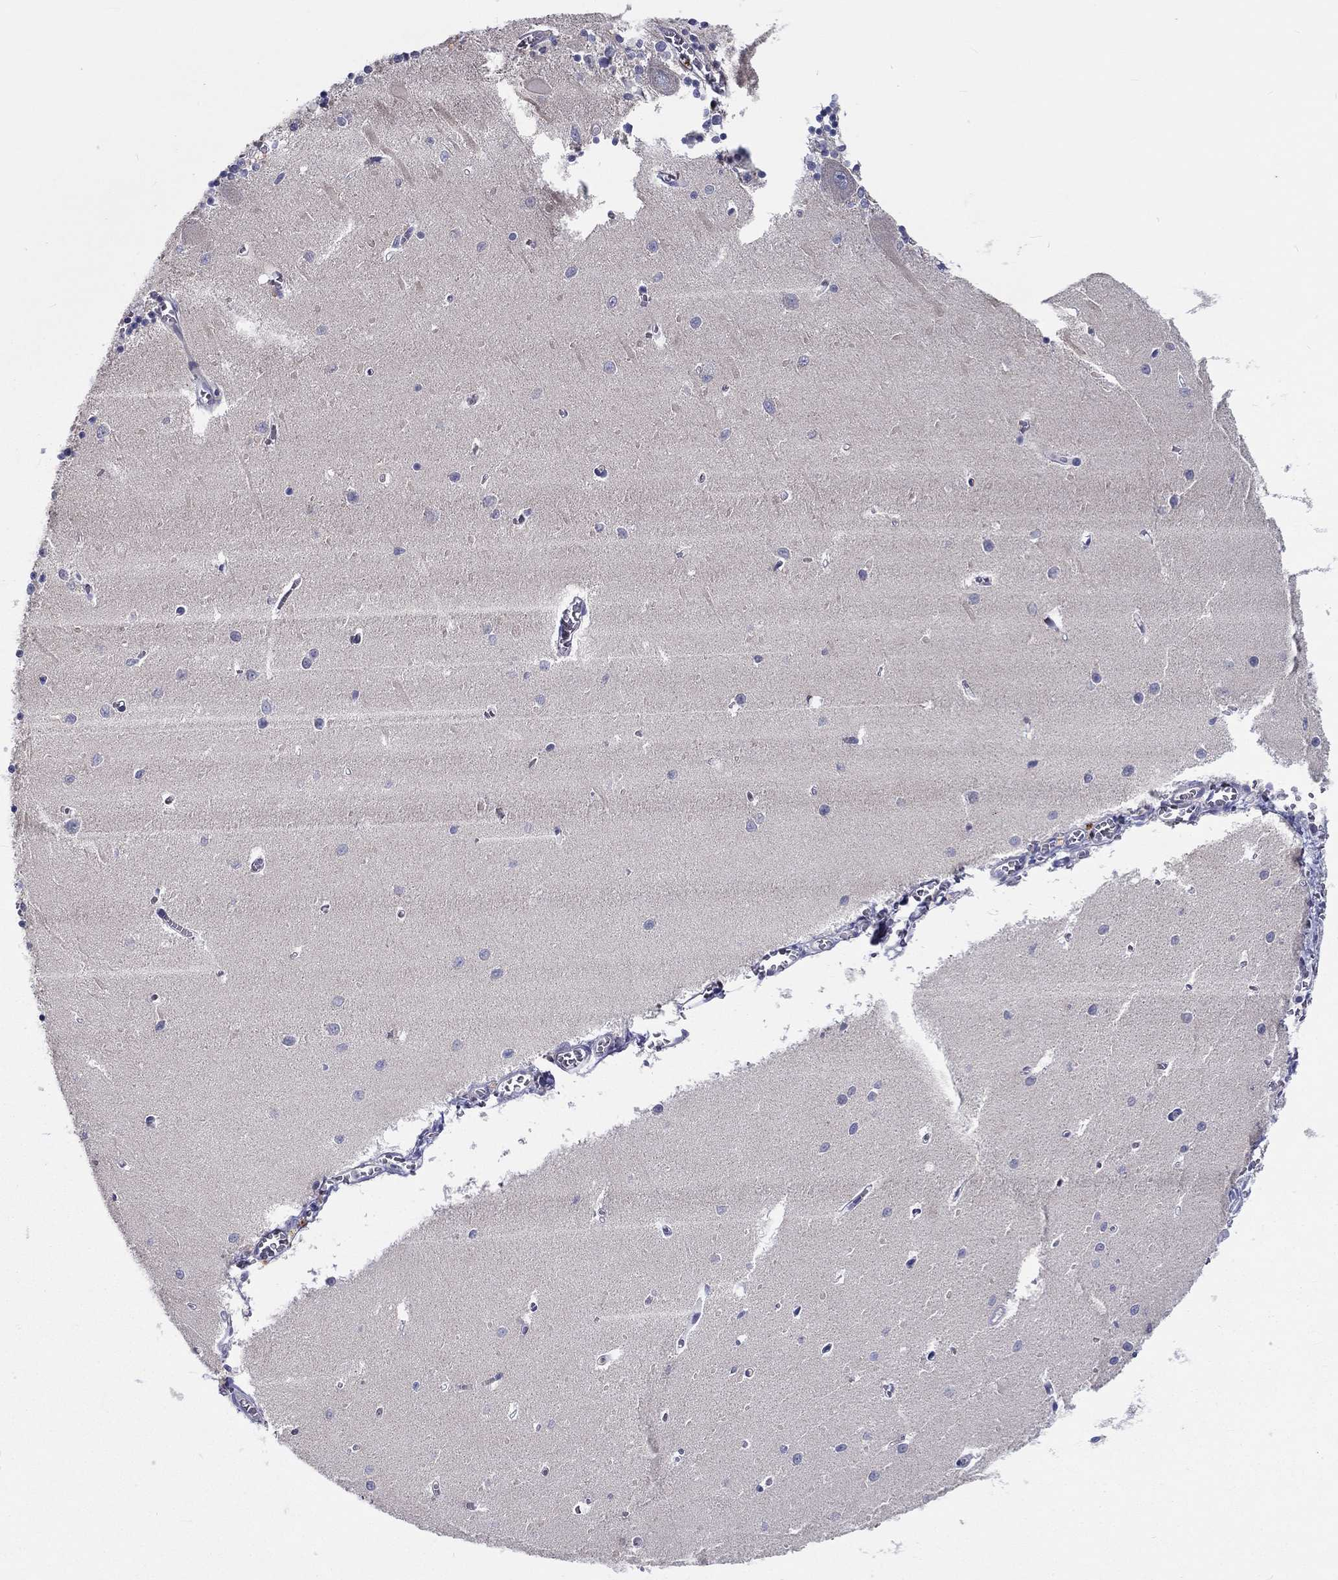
{"staining": {"intensity": "negative", "quantity": "none", "location": "none"}, "tissue": "cerebellum", "cell_type": "Cells in granular layer", "image_type": "normal", "snomed": [{"axis": "morphology", "description": "Normal tissue, NOS"}, {"axis": "topography", "description": "Cerebellum"}], "caption": "Cerebellum stained for a protein using IHC shows no staining cells in granular layer.", "gene": "ABCG4", "patient": {"sex": "female", "age": 64}}